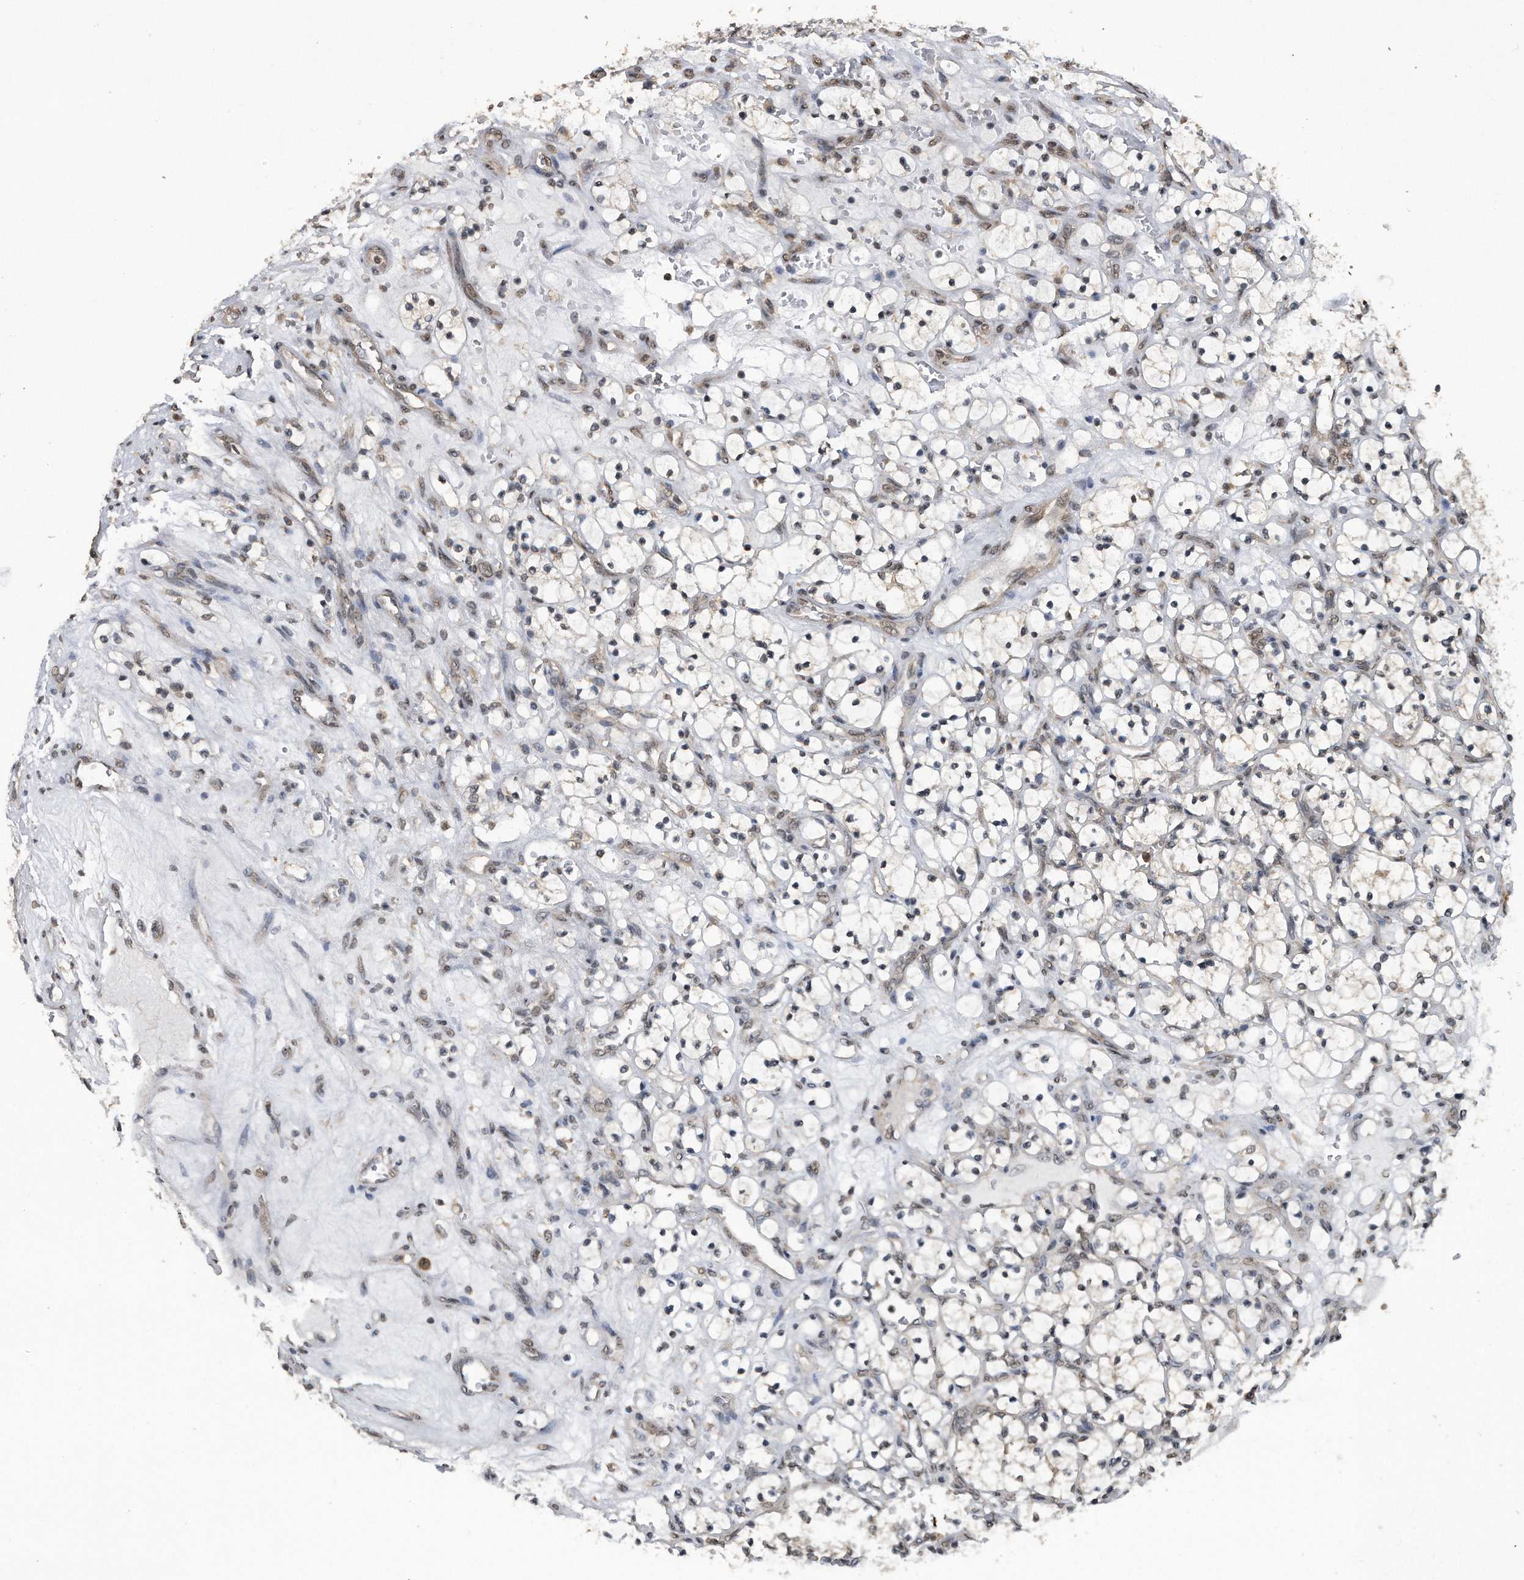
{"staining": {"intensity": "weak", "quantity": "<25%", "location": "nuclear"}, "tissue": "renal cancer", "cell_type": "Tumor cells", "image_type": "cancer", "snomed": [{"axis": "morphology", "description": "Adenocarcinoma, NOS"}, {"axis": "topography", "description": "Kidney"}], "caption": "Immunohistochemical staining of human renal cancer (adenocarcinoma) shows no significant staining in tumor cells.", "gene": "CRYZL1", "patient": {"sex": "female", "age": 69}}